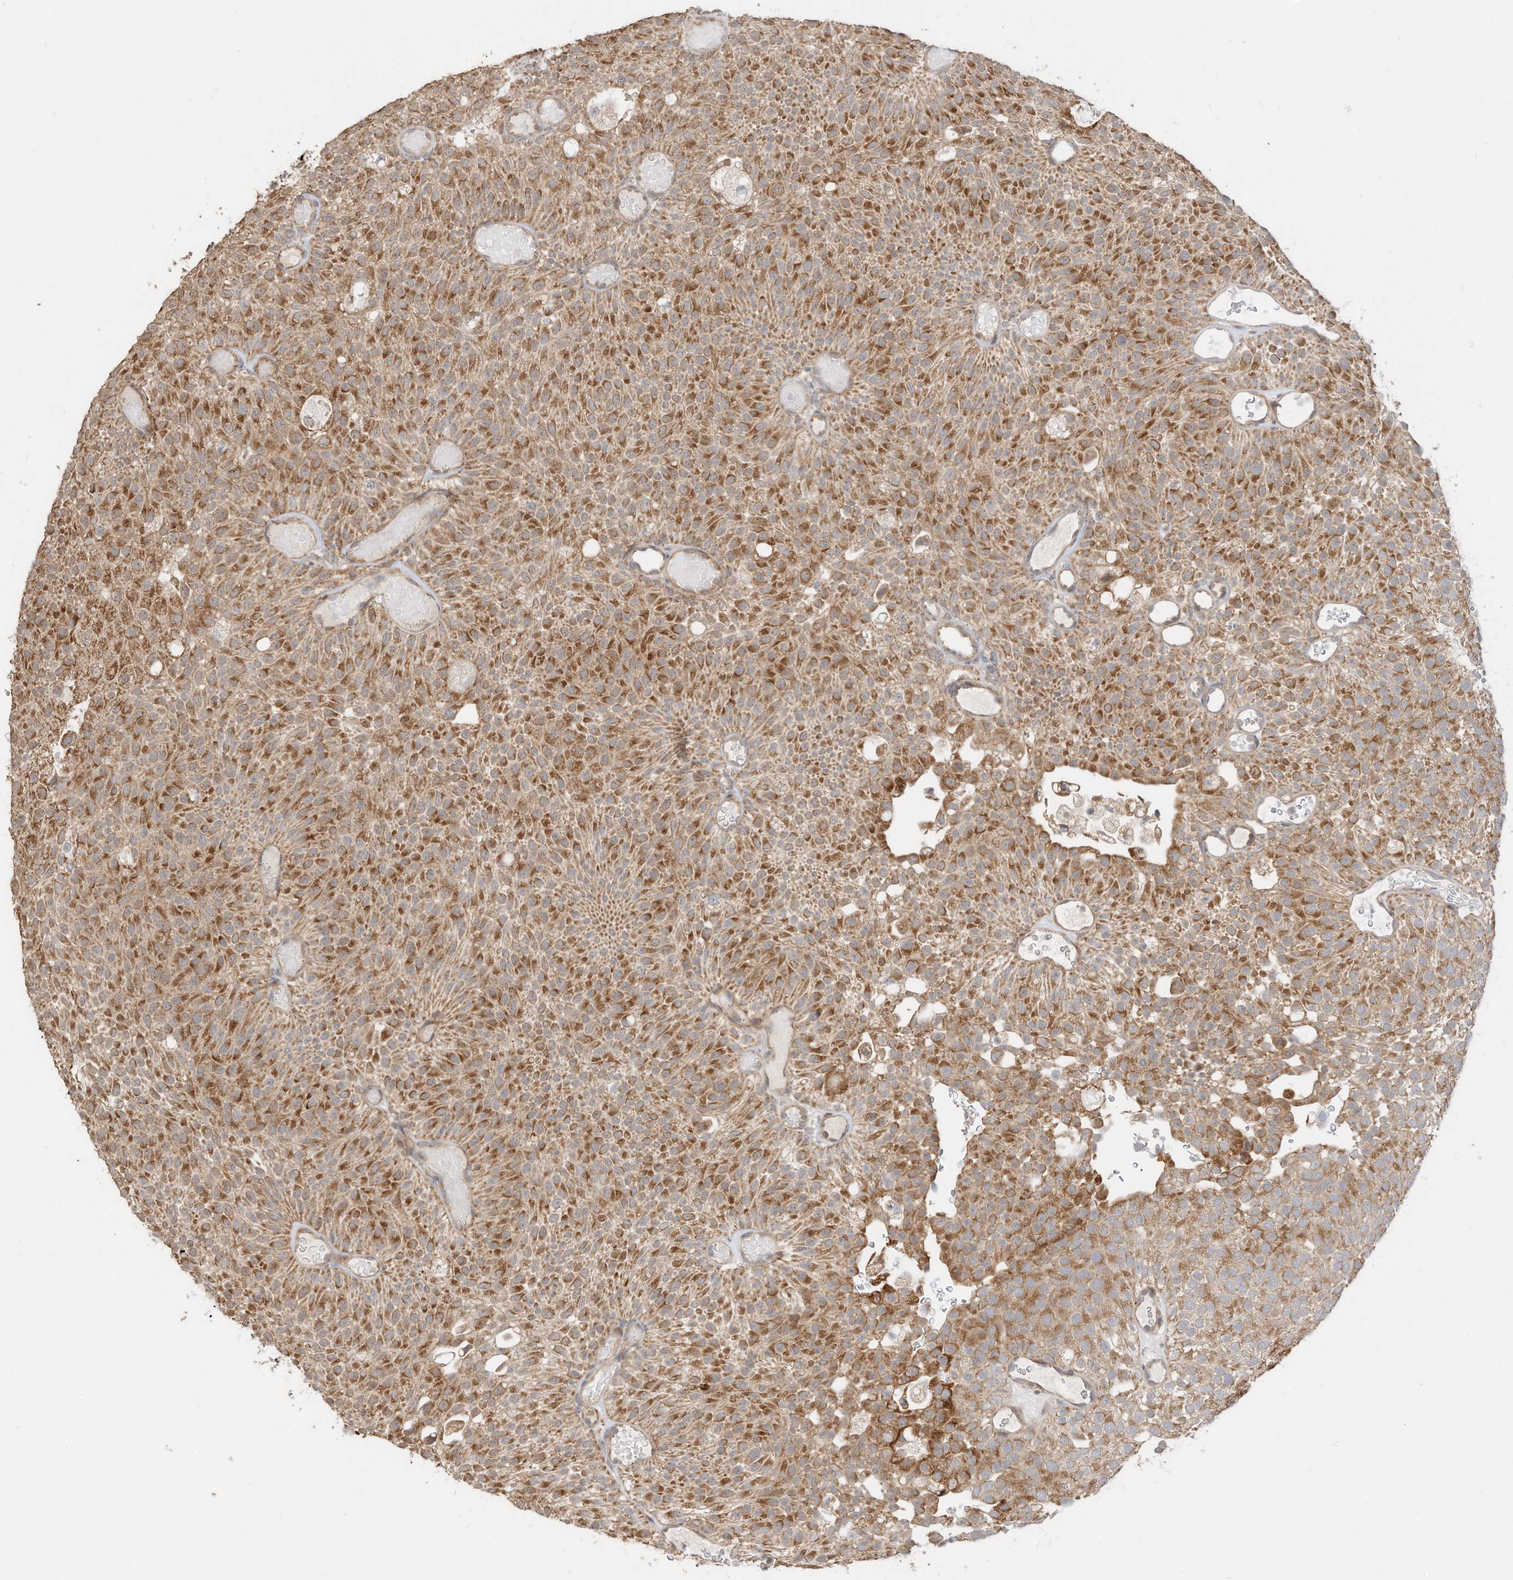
{"staining": {"intensity": "moderate", "quantity": ">75%", "location": "cytoplasmic/membranous"}, "tissue": "urothelial cancer", "cell_type": "Tumor cells", "image_type": "cancer", "snomed": [{"axis": "morphology", "description": "Urothelial carcinoma, Low grade"}, {"axis": "topography", "description": "Urinary bladder"}], "caption": "Urothelial cancer stained with immunohistochemistry reveals moderate cytoplasmic/membranous expression in about >75% of tumor cells.", "gene": "CAGE1", "patient": {"sex": "male", "age": 78}}